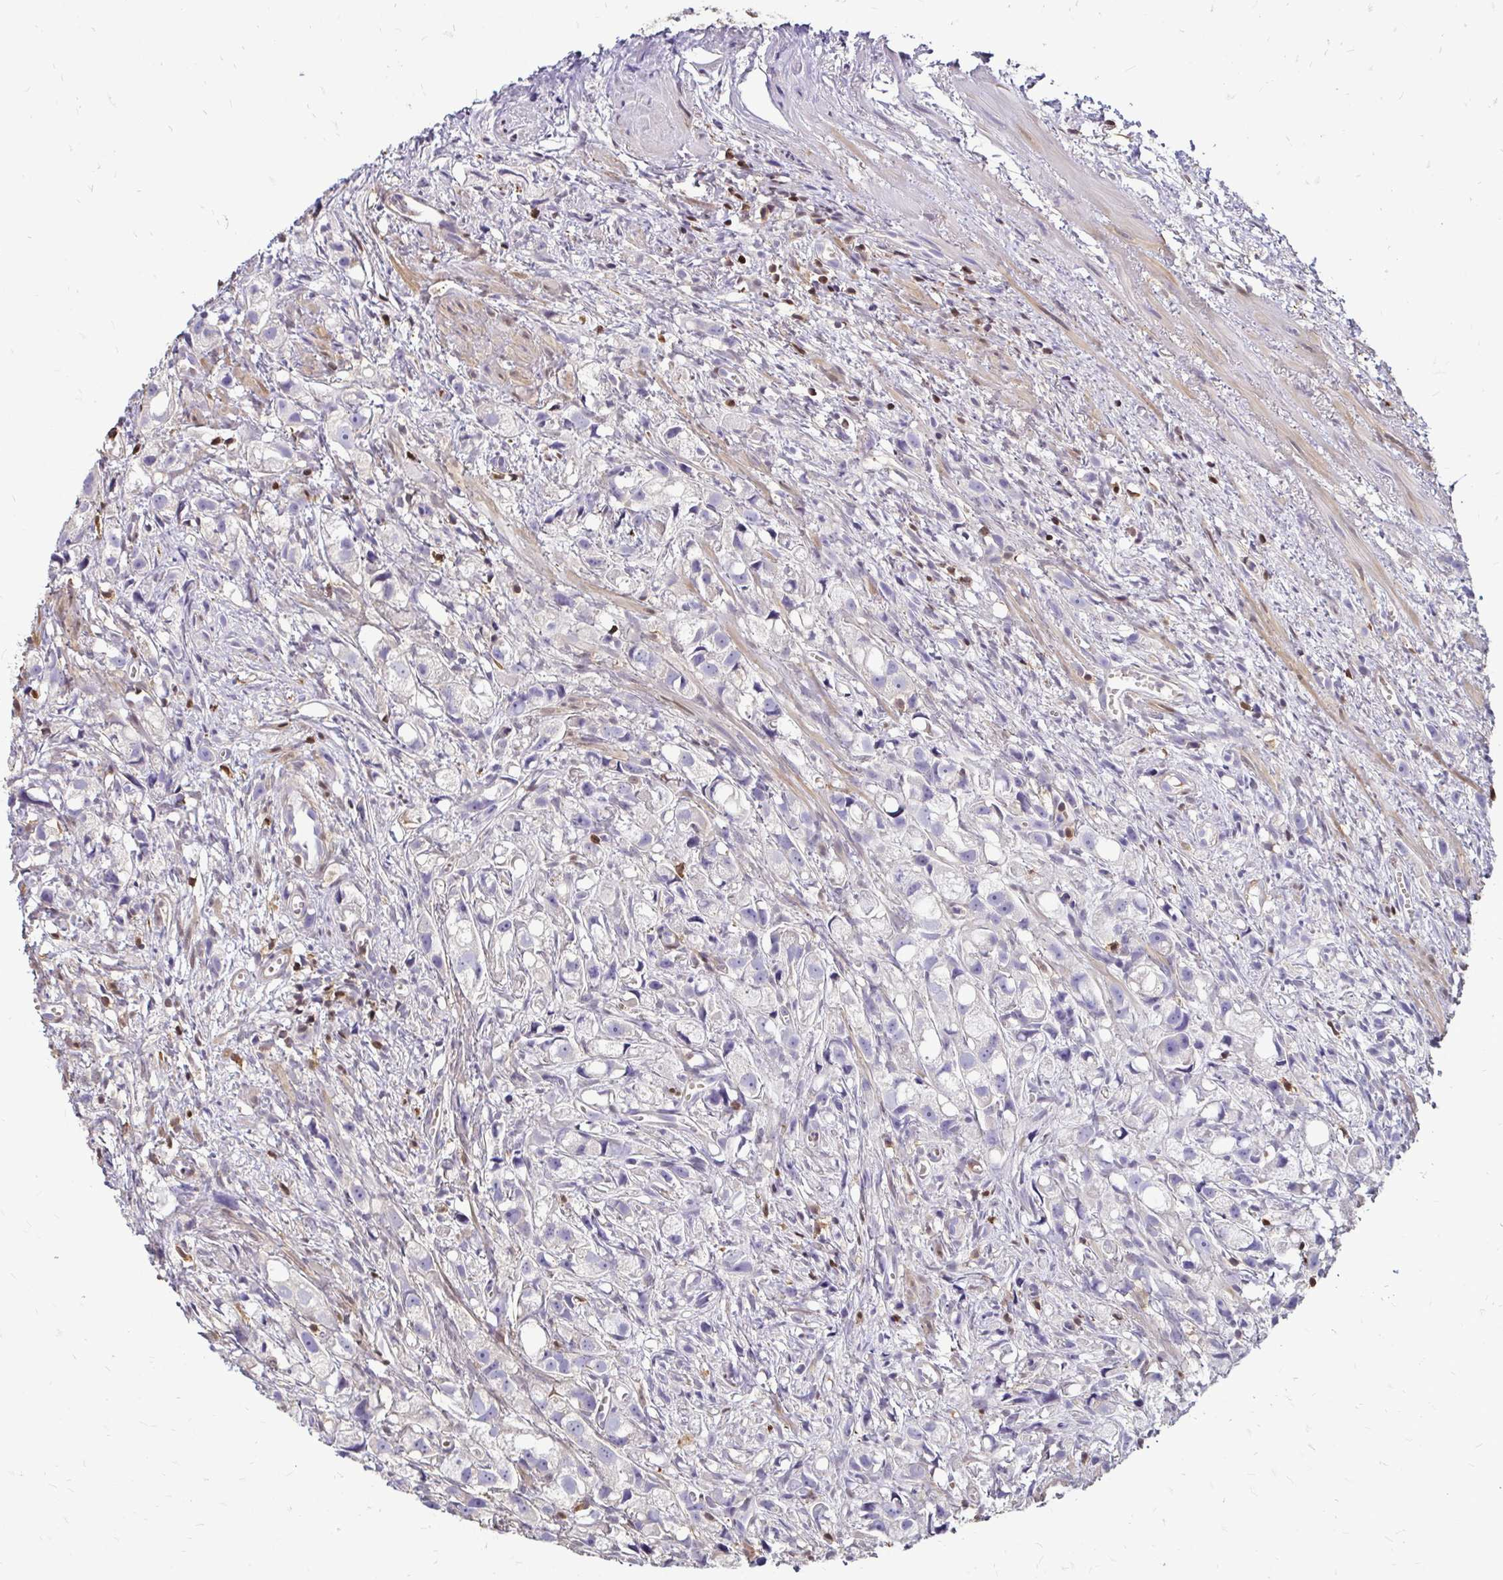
{"staining": {"intensity": "negative", "quantity": "none", "location": "none"}, "tissue": "prostate cancer", "cell_type": "Tumor cells", "image_type": "cancer", "snomed": [{"axis": "morphology", "description": "Adenocarcinoma, High grade"}, {"axis": "topography", "description": "Prostate"}], "caption": "Photomicrograph shows no protein staining in tumor cells of prostate cancer tissue.", "gene": "ZFP1", "patient": {"sex": "male", "age": 75}}